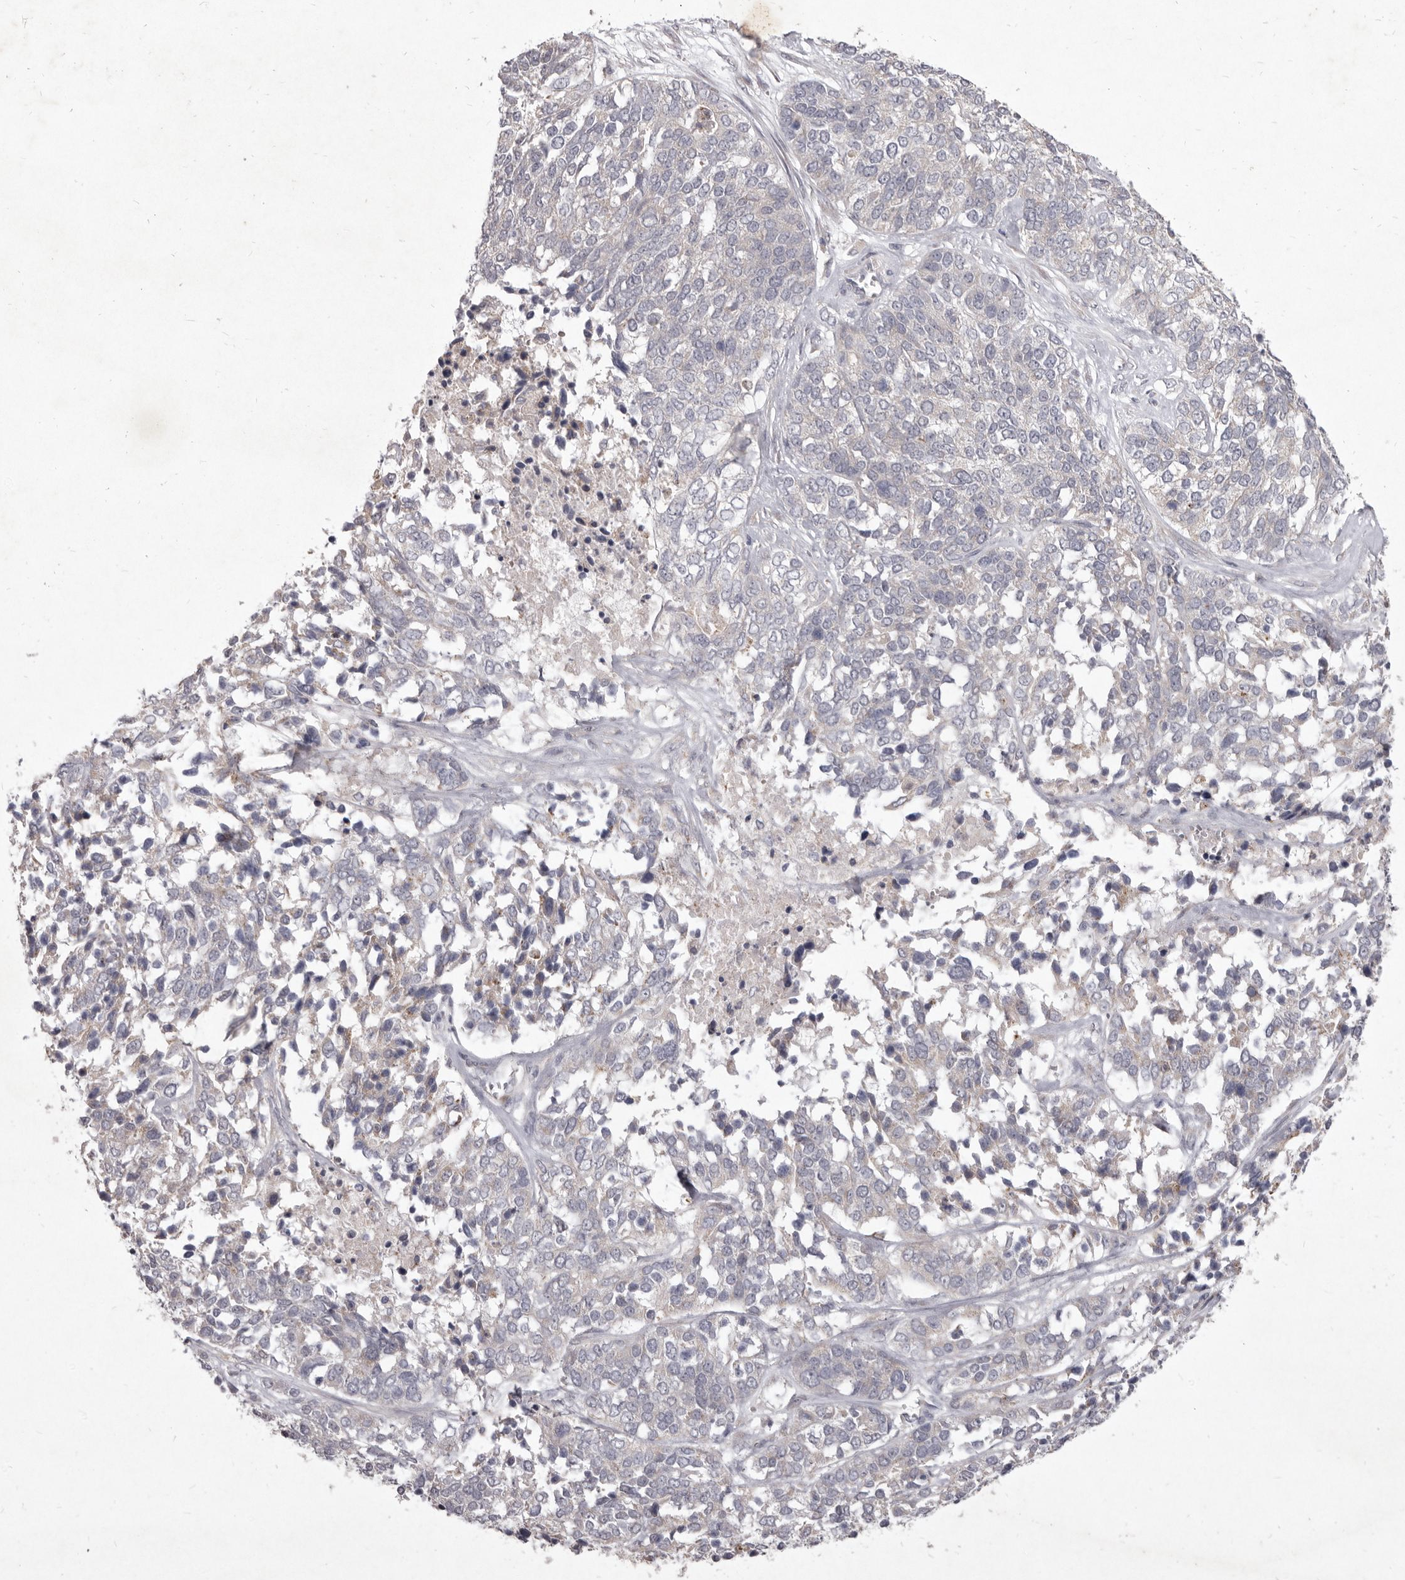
{"staining": {"intensity": "negative", "quantity": "none", "location": "none"}, "tissue": "ovarian cancer", "cell_type": "Tumor cells", "image_type": "cancer", "snomed": [{"axis": "morphology", "description": "Cystadenocarcinoma, serous, NOS"}, {"axis": "topography", "description": "Ovary"}], "caption": "This image is of ovarian cancer (serous cystadenocarcinoma) stained with immunohistochemistry (IHC) to label a protein in brown with the nuclei are counter-stained blue. There is no staining in tumor cells.", "gene": "P2RX6", "patient": {"sex": "female", "age": 44}}